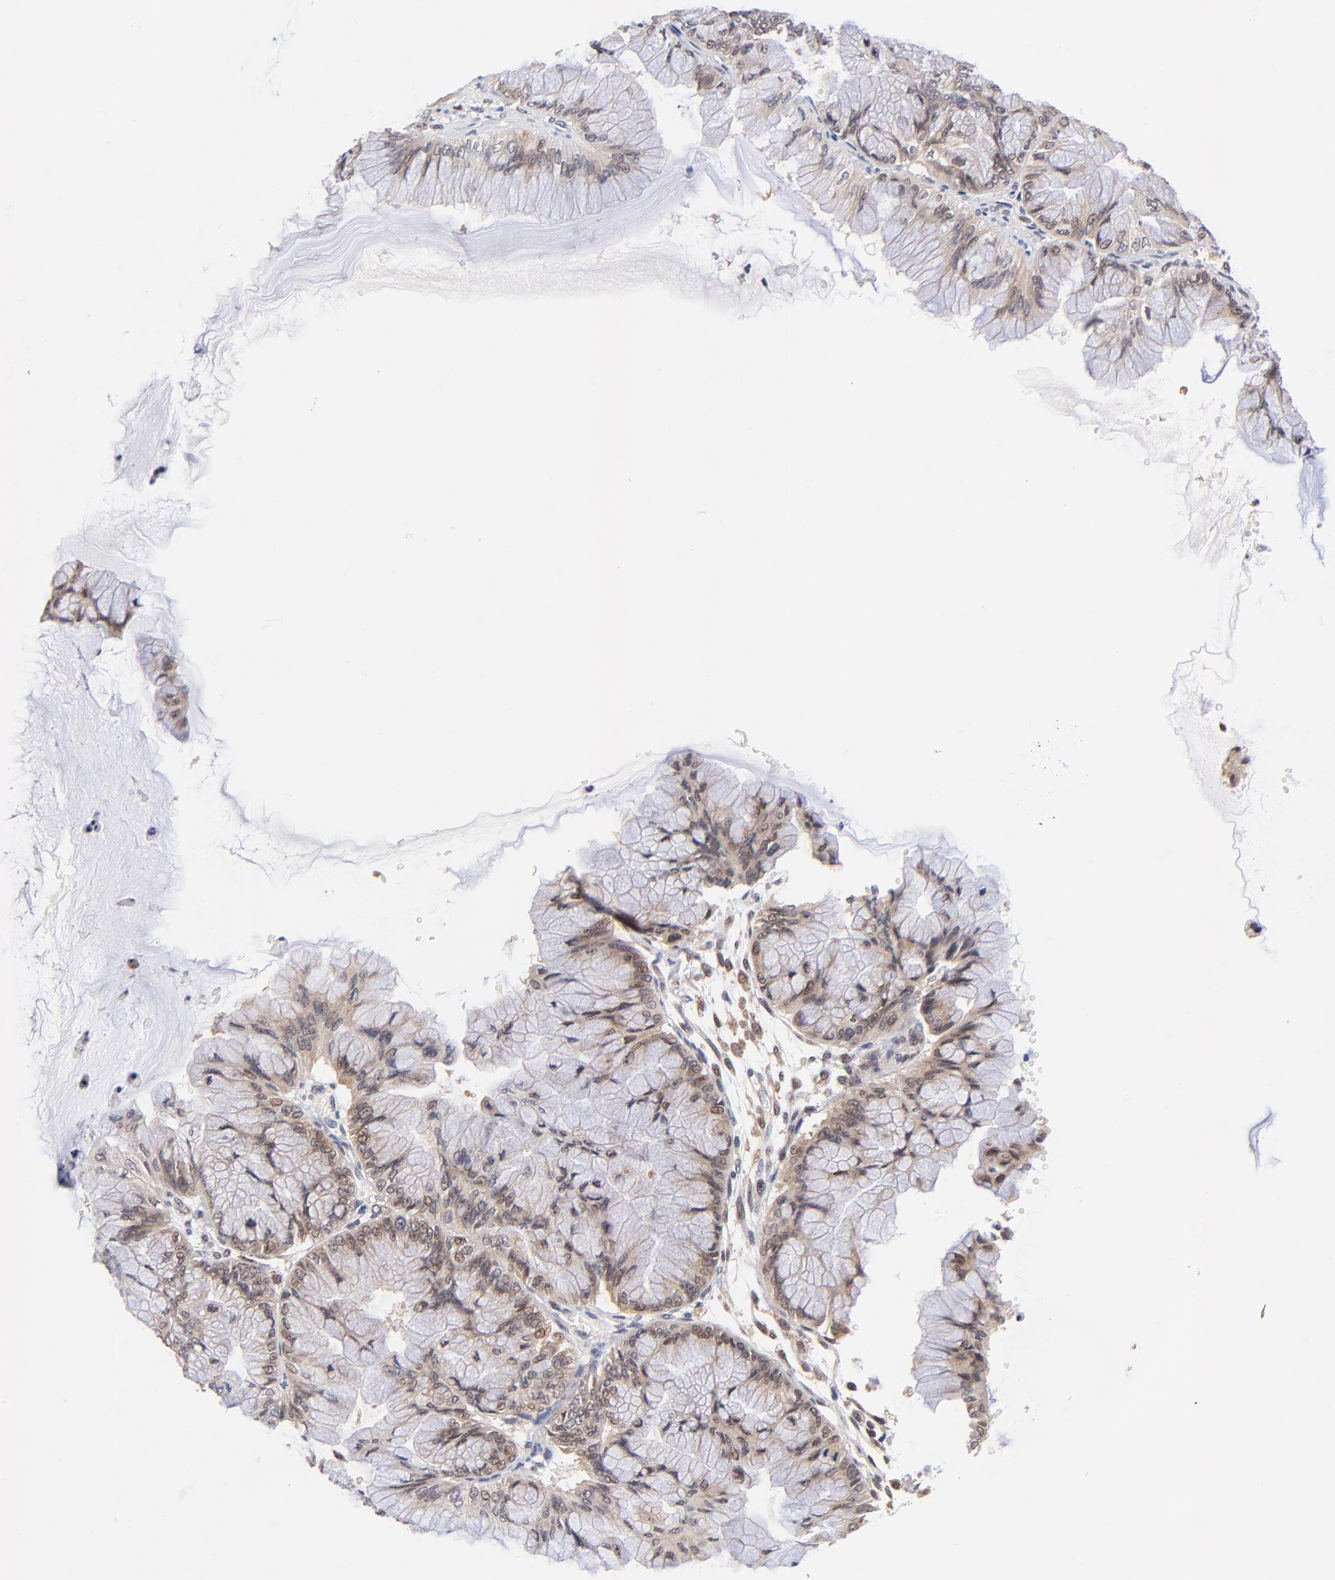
{"staining": {"intensity": "moderate", "quantity": ">75%", "location": "cytoplasmic/membranous,nuclear"}, "tissue": "ovarian cancer", "cell_type": "Tumor cells", "image_type": "cancer", "snomed": [{"axis": "morphology", "description": "Cystadenocarcinoma, mucinous, NOS"}, {"axis": "topography", "description": "Ovary"}], "caption": "The micrograph demonstrates immunohistochemical staining of ovarian cancer. There is moderate cytoplasmic/membranous and nuclear staining is seen in approximately >75% of tumor cells. Immunohistochemistry (ihc) stains the protein in brown and the nuclei are stained blue.", "gene": "TXNL1", "patient": {"sex": "female", "age": 63}}